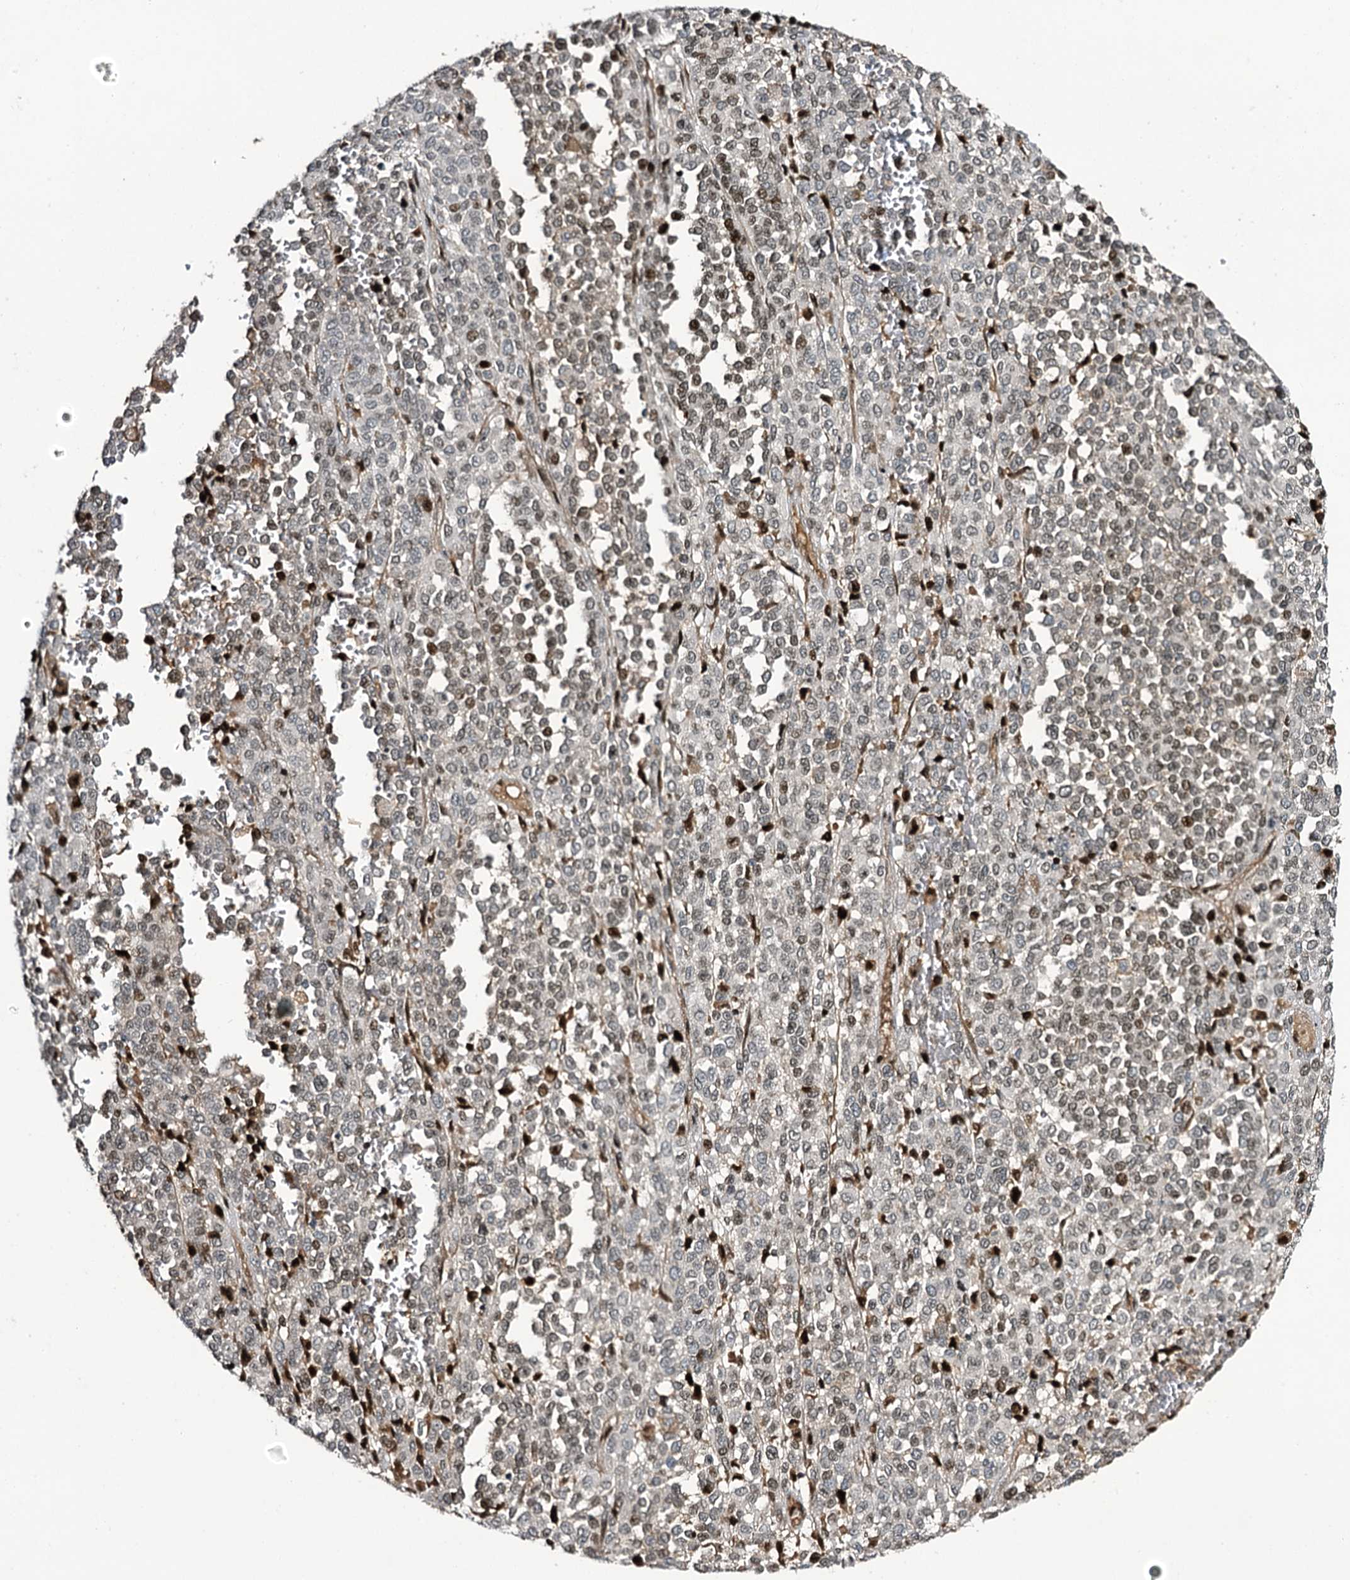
{"staining": {"intensity": "moderate", "quantity": "25%-75%", "location": "nuclear"}, "tissue": "melanoma", "cell_type": "Tumor cells", "image_type": "cancer", "snomed": [{"axis": "morphology", "description": "Malignant melanoma, Metastatic site"}, {"axis": "topography", "description": "Pancreas"}], "caption": "Tumor cells exhibit medium levels of moderate nuclear staining in about 25%-75% of cells in human melanoma. Nuclei are stained in blue.", "gene": "ITFG2", "patient": {"sex": "female", "age": 30}}